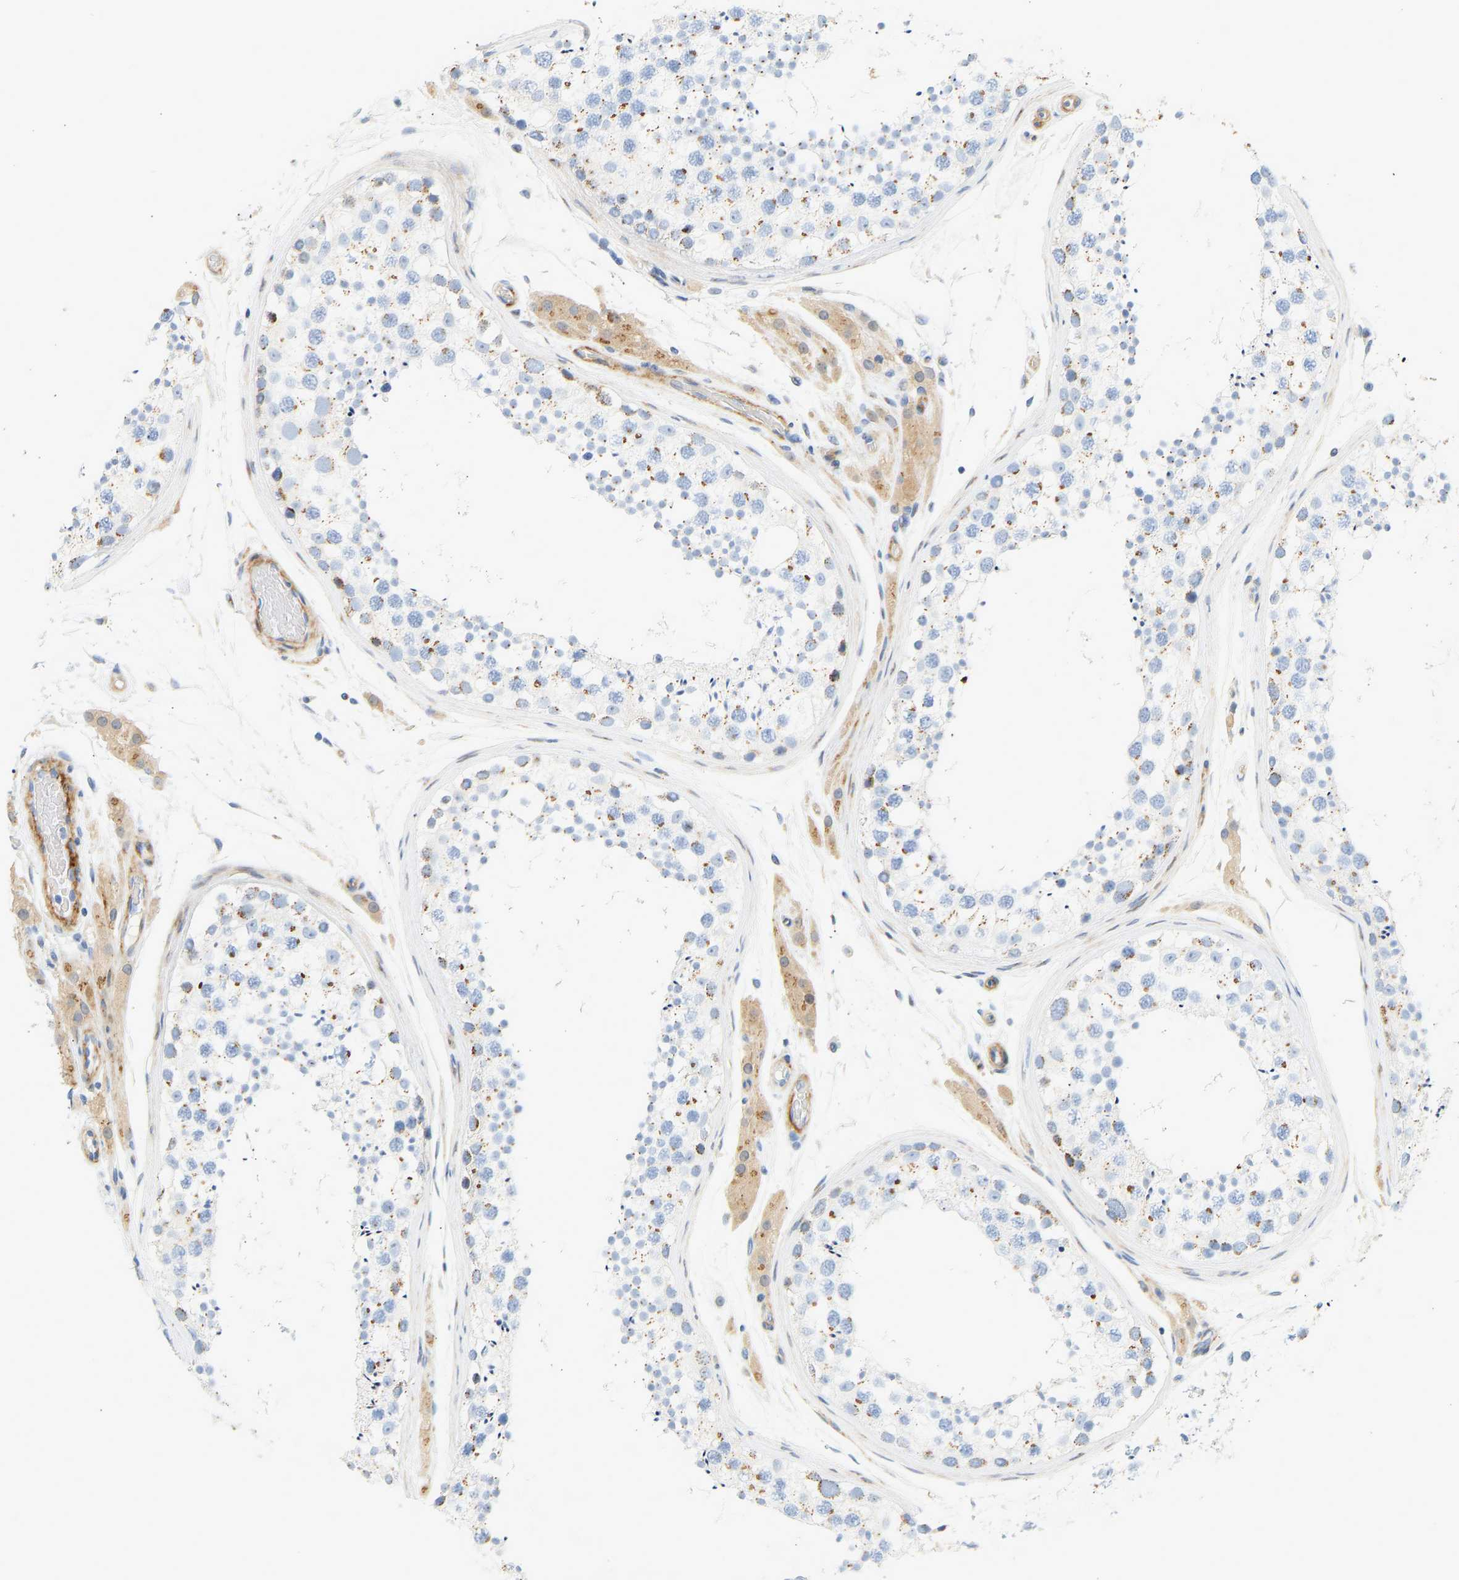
{"staining": {"intensity": "moderate", "quantity": "25%-75%", "location": "cytoplasmic/membranous"}, "tissue": "testis", "cell_type": "Cells in seminiferous ducts", "image_type": "normal", "snomed": [{"axis": "morphology", "description": "Normal tissue, NOS"}, {"axis": "topography", "description": "Testis"}], "caption": "Protein expression by immunohistochemistry displays moderate cytoplasmic/membranous expression in approximately 25%-75% of cells in seminiferous ducts in unremarkable testis. (Stains: DAB (3,3'-diaminobenzidine) in brown, nuclei in blue, Microscopy: brightfield microscopy at high magnification).", "gene": "SLC30A7", "patient": {"sex": "male", "age": 46}}